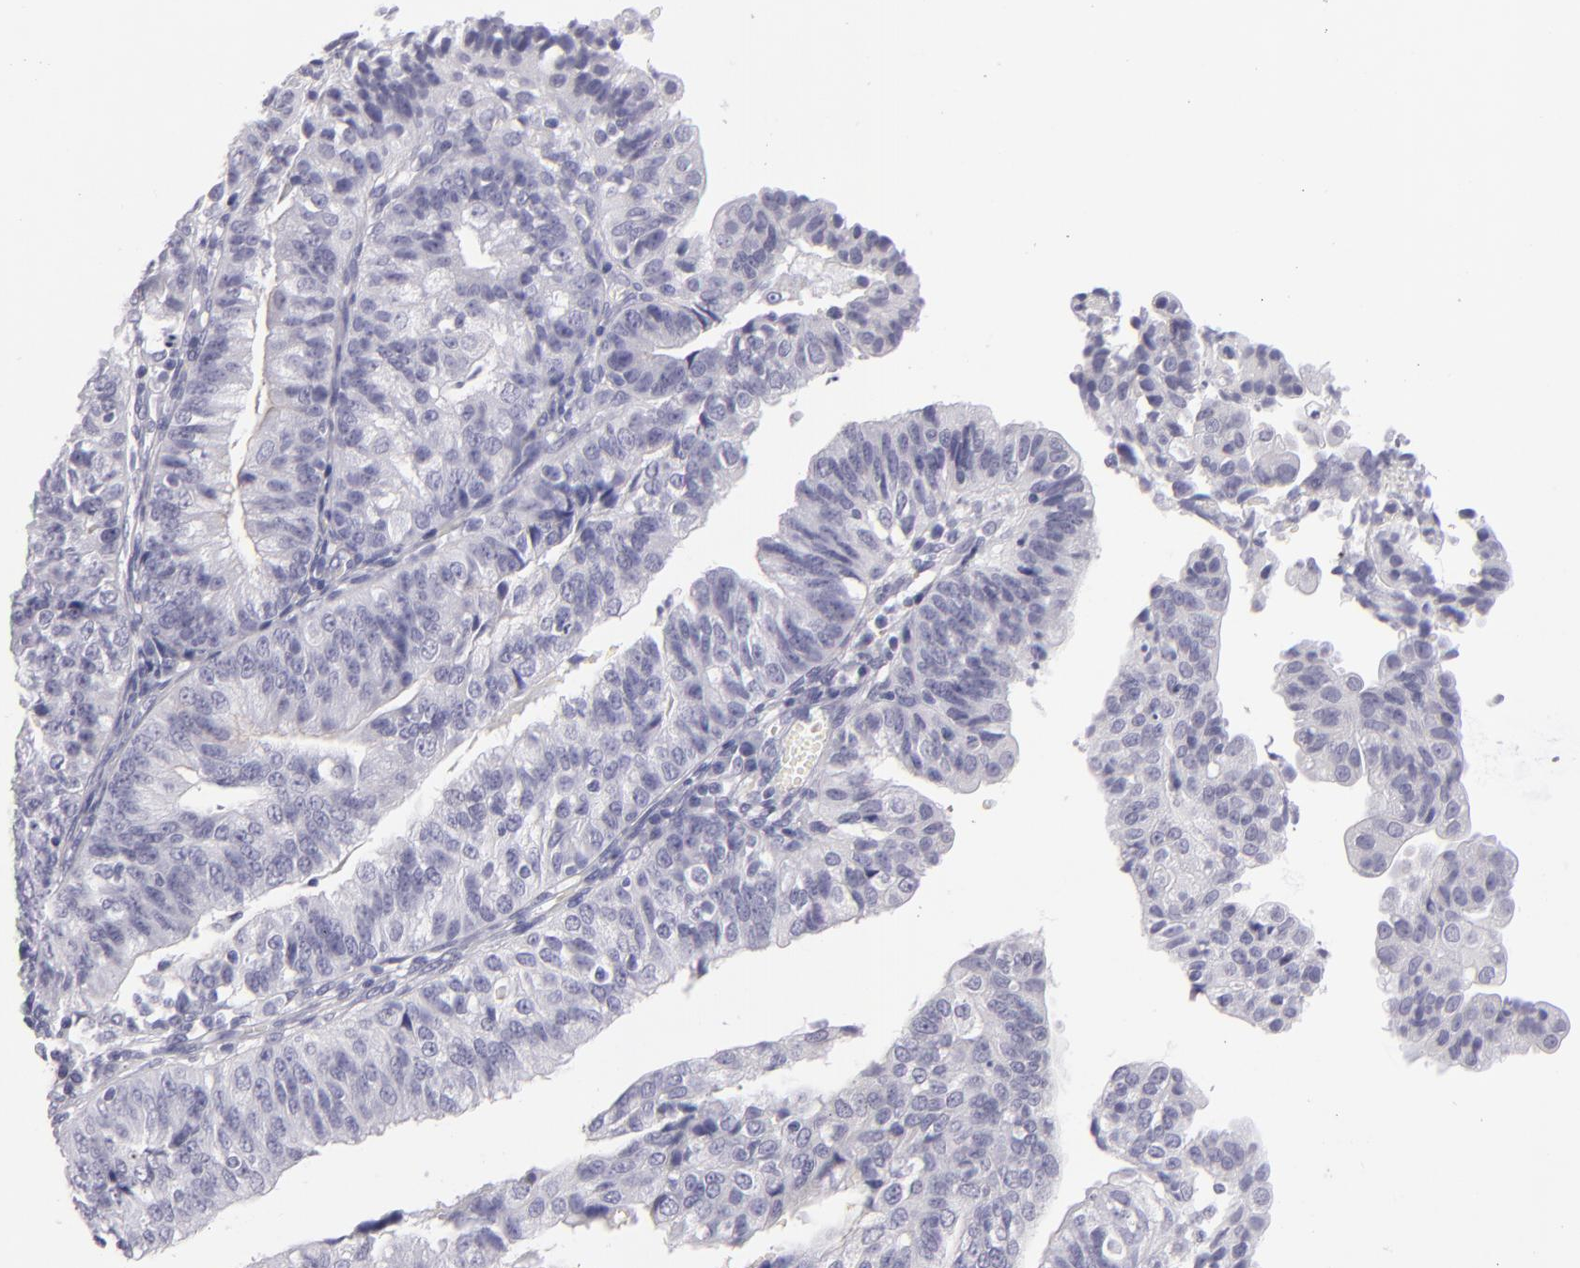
{"staining": {"intensity": "negative", "quantity": "none", "location": "none"}, "tissue": "endometrial cancer", "cell_type": "Tumor cells", "image_type": "cancer", "snomed": [{"axis": "morphology", "description": "Adenocarcinoma, NOS"}, {"axis": "topography", "description": "Endometrium"}], "caption": "DAB (3,3'-diaminobenzidine) immunohistochemical staining of adenocarcinoma (endometrial) reveals no significant expression in tumor cells.", "gene": "VIL1", "patient": {"sex": "female", "age": 56}}